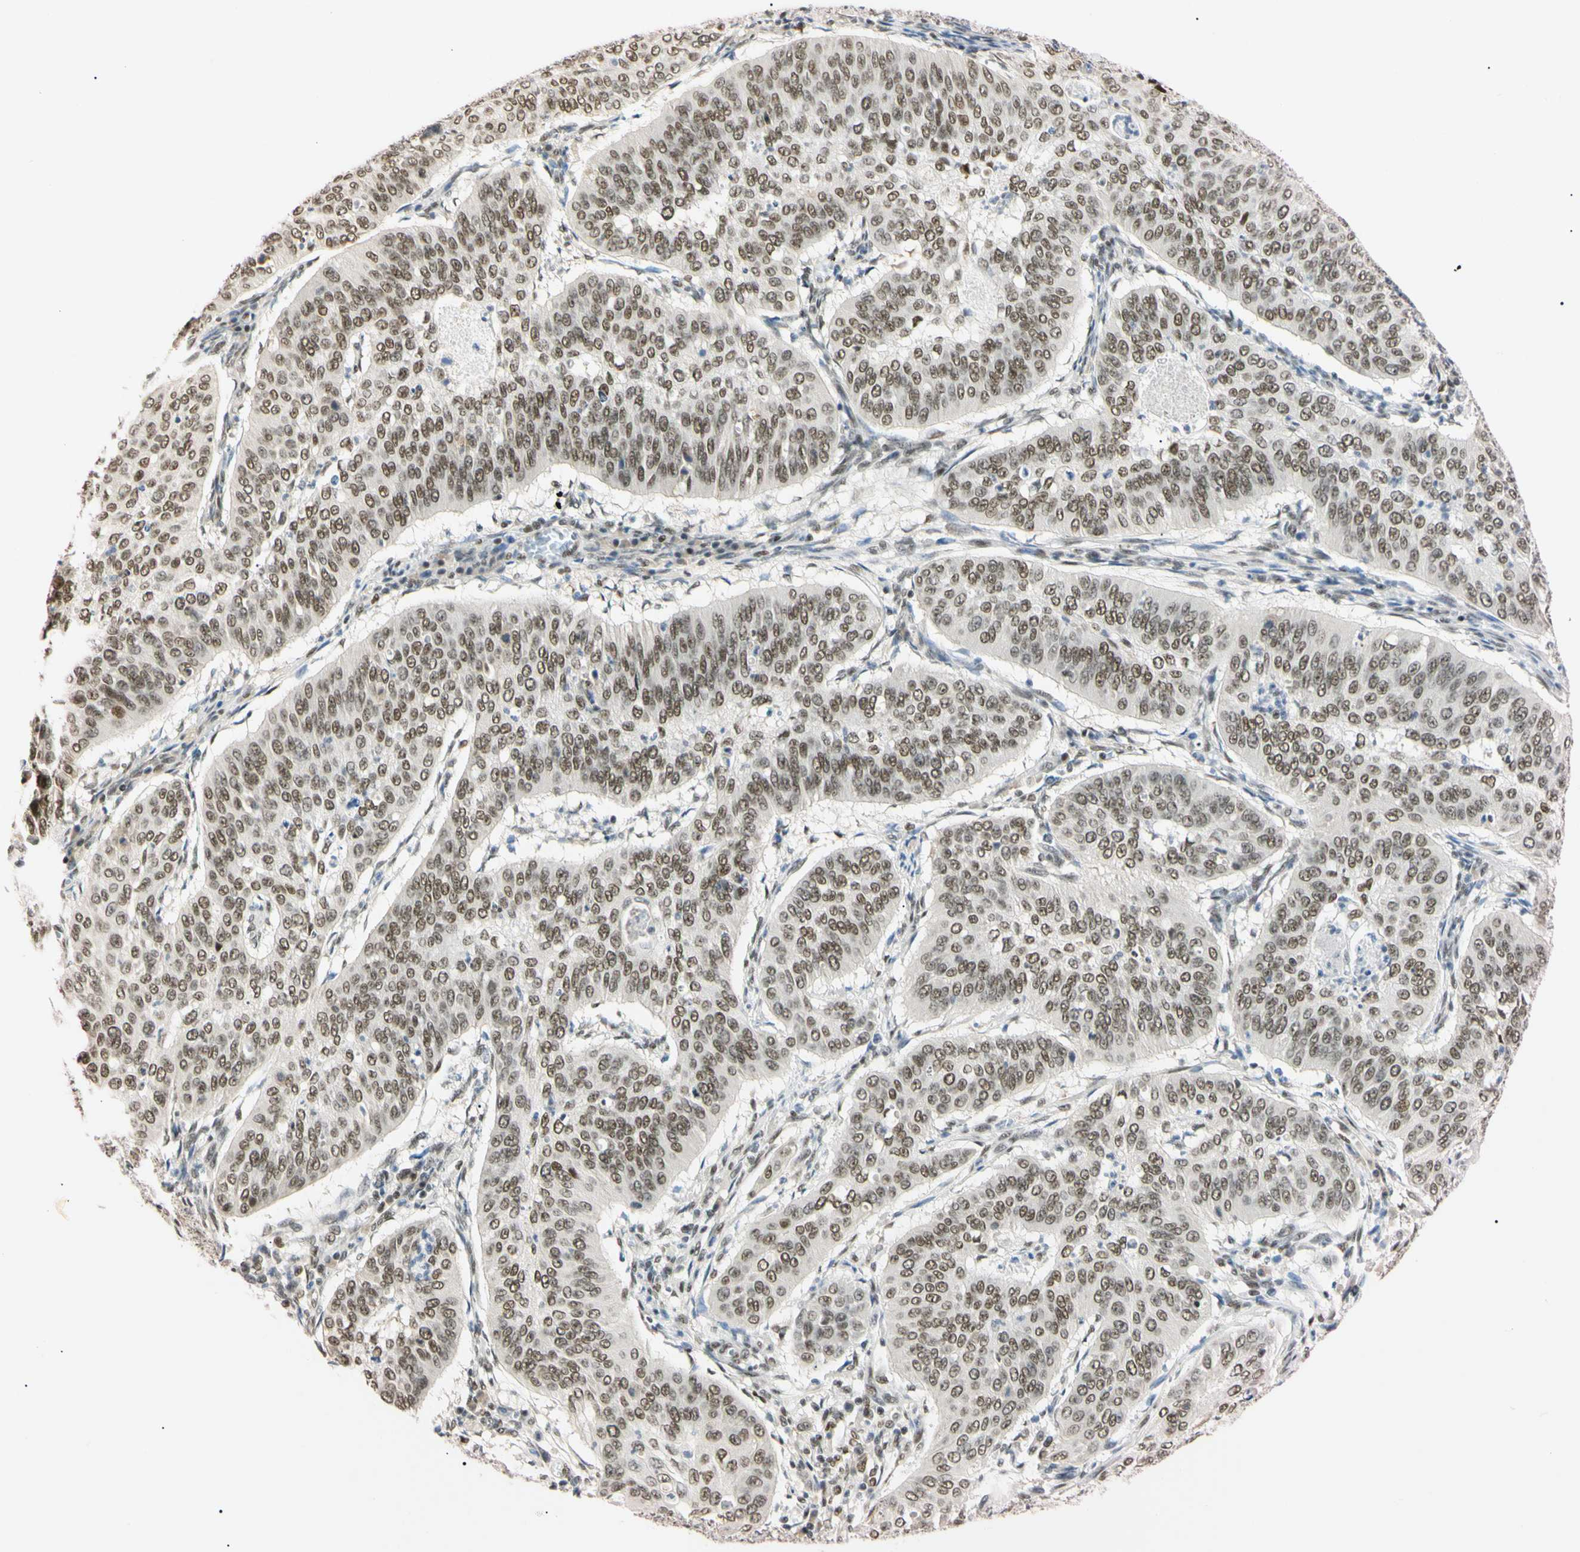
{"staining": {"intensity": "moderate", "quantity": ">75%", "location": "nuclear"}, "tissue": "cervical cancer", "cell_type": "Tumor cells", "image_type": "cancer", "snomed": [{"axis": "morphology", "description": "Normal tissue, NOS"}, {"axis": "morphology", "description": "Squamous cell carcinoma, NOS"}, {"axis": "topography", "description": "Cervix"}], "caption": "Protein staining of squamous cell carcinoma (cervical) tissue displays moderate nuclear positivity in approximately >75% of tumor cells.", "gene": "ZNF134", "patient": {"sex": "female", "age": 39}}